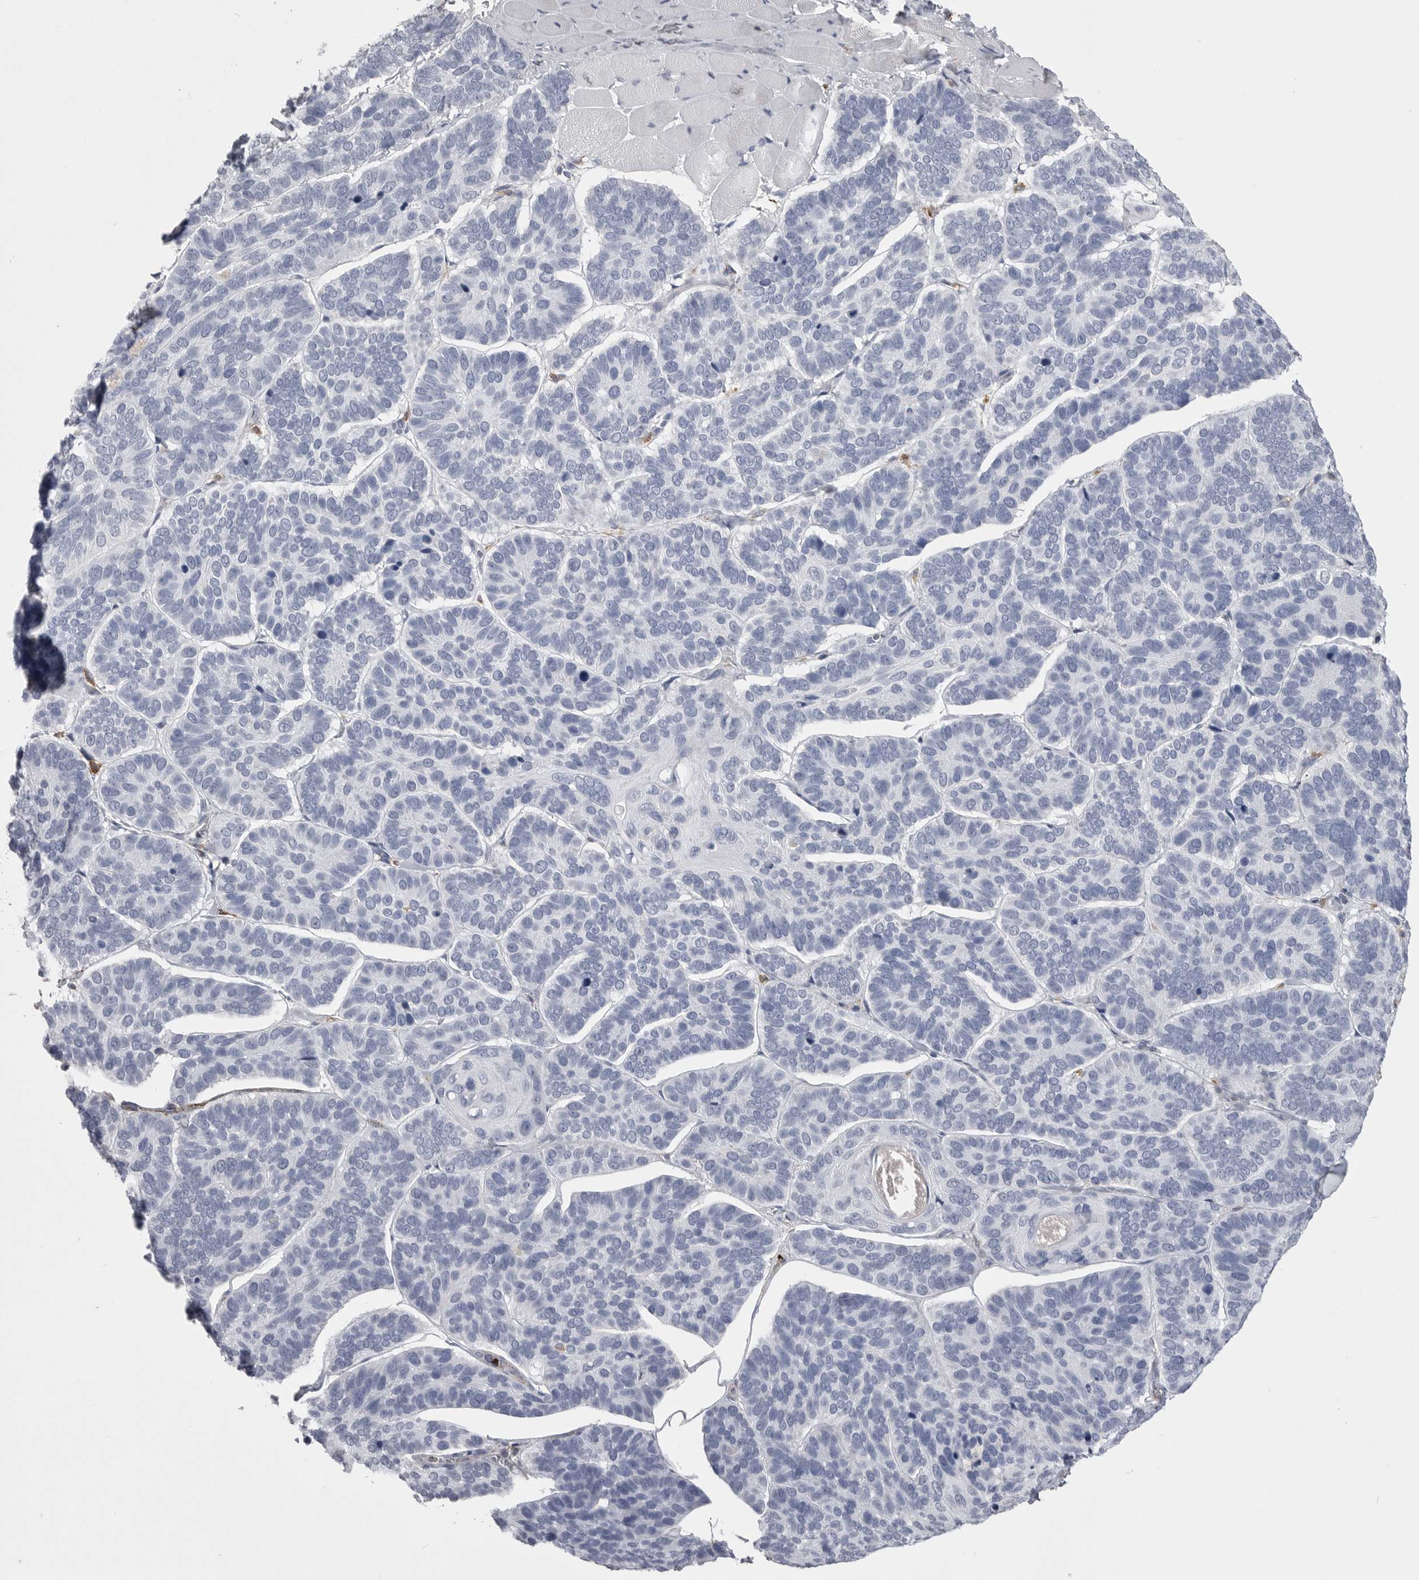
{"staining": {"intensity": "negative", "quantity": "none", "location": "none"}, "tissue": "skin cancer", "cell_type": "Tumor cells", "image_type": "cancer", "snomed": [{"axis": "morphology", "description": "Basal cell carcinoma"}, {"axis": "topography", "description": "Skin"}], "caption": "This is an immunohistochemistry photomicrograph of human basal cell carcinoma (skin). There is no expression in tumor cells.", "gene": "PSPN", "patient": {"sex": "male", "age": 62}}